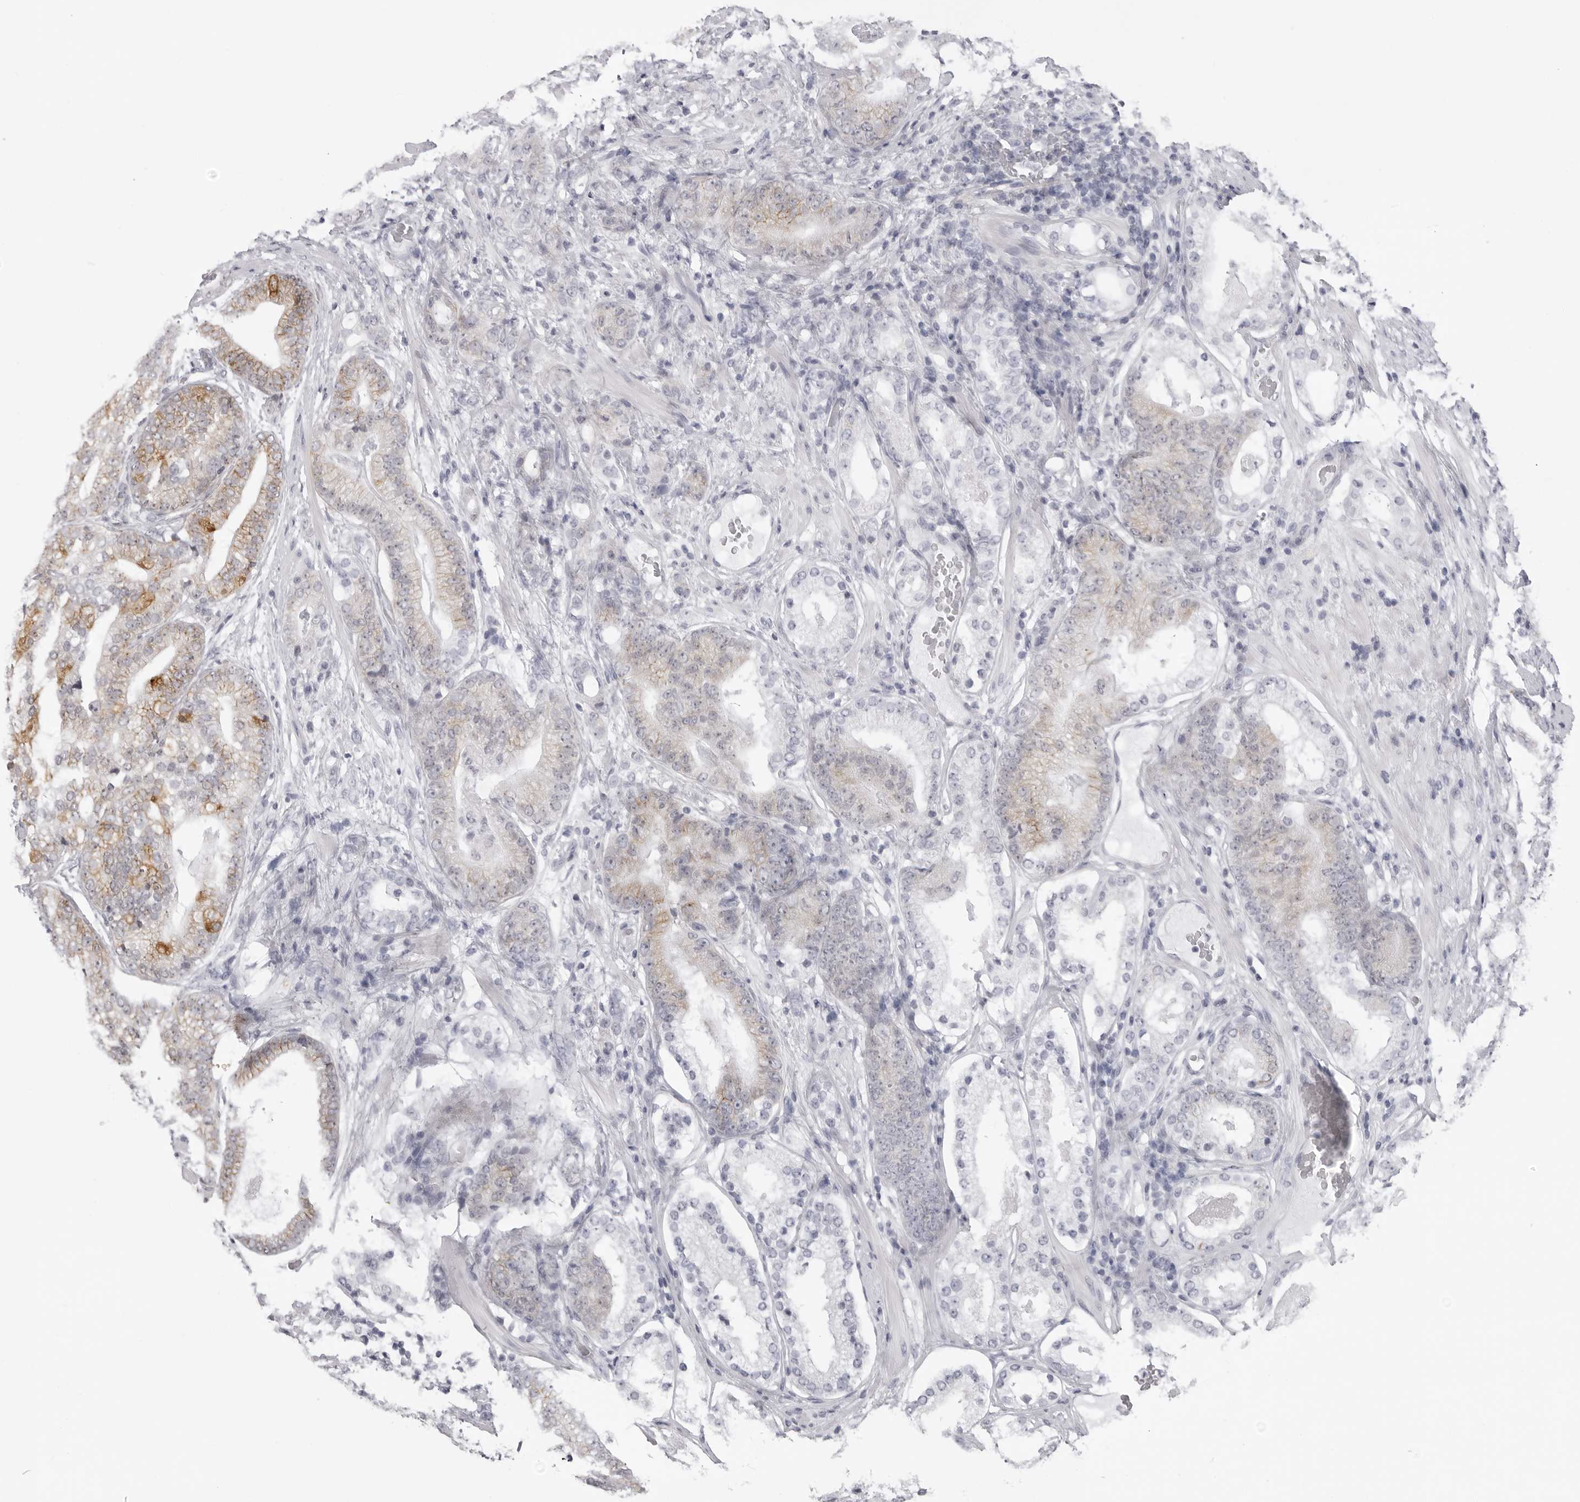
{"staining": {"intensity": "weak", "quantity": "<25%", "location": "cytoplasmic/membranous"}, "tissue": "prostate cancer", "cell_type": "Tumor cells", "image_type": "cancer", "snomed": [{"axis": "morphology", "description": "Adenocarcinoma, High grade"}, {"axis": "topography", "description": "Prostate"}], "caption": "Immunohistochemical staining of human prostate cancer (adenocarcinoma (high-grade)) exhibits no significant expression in tumor cells.", "gene": "DNALI1", "patient": {"sex": "male", "age": 57}}